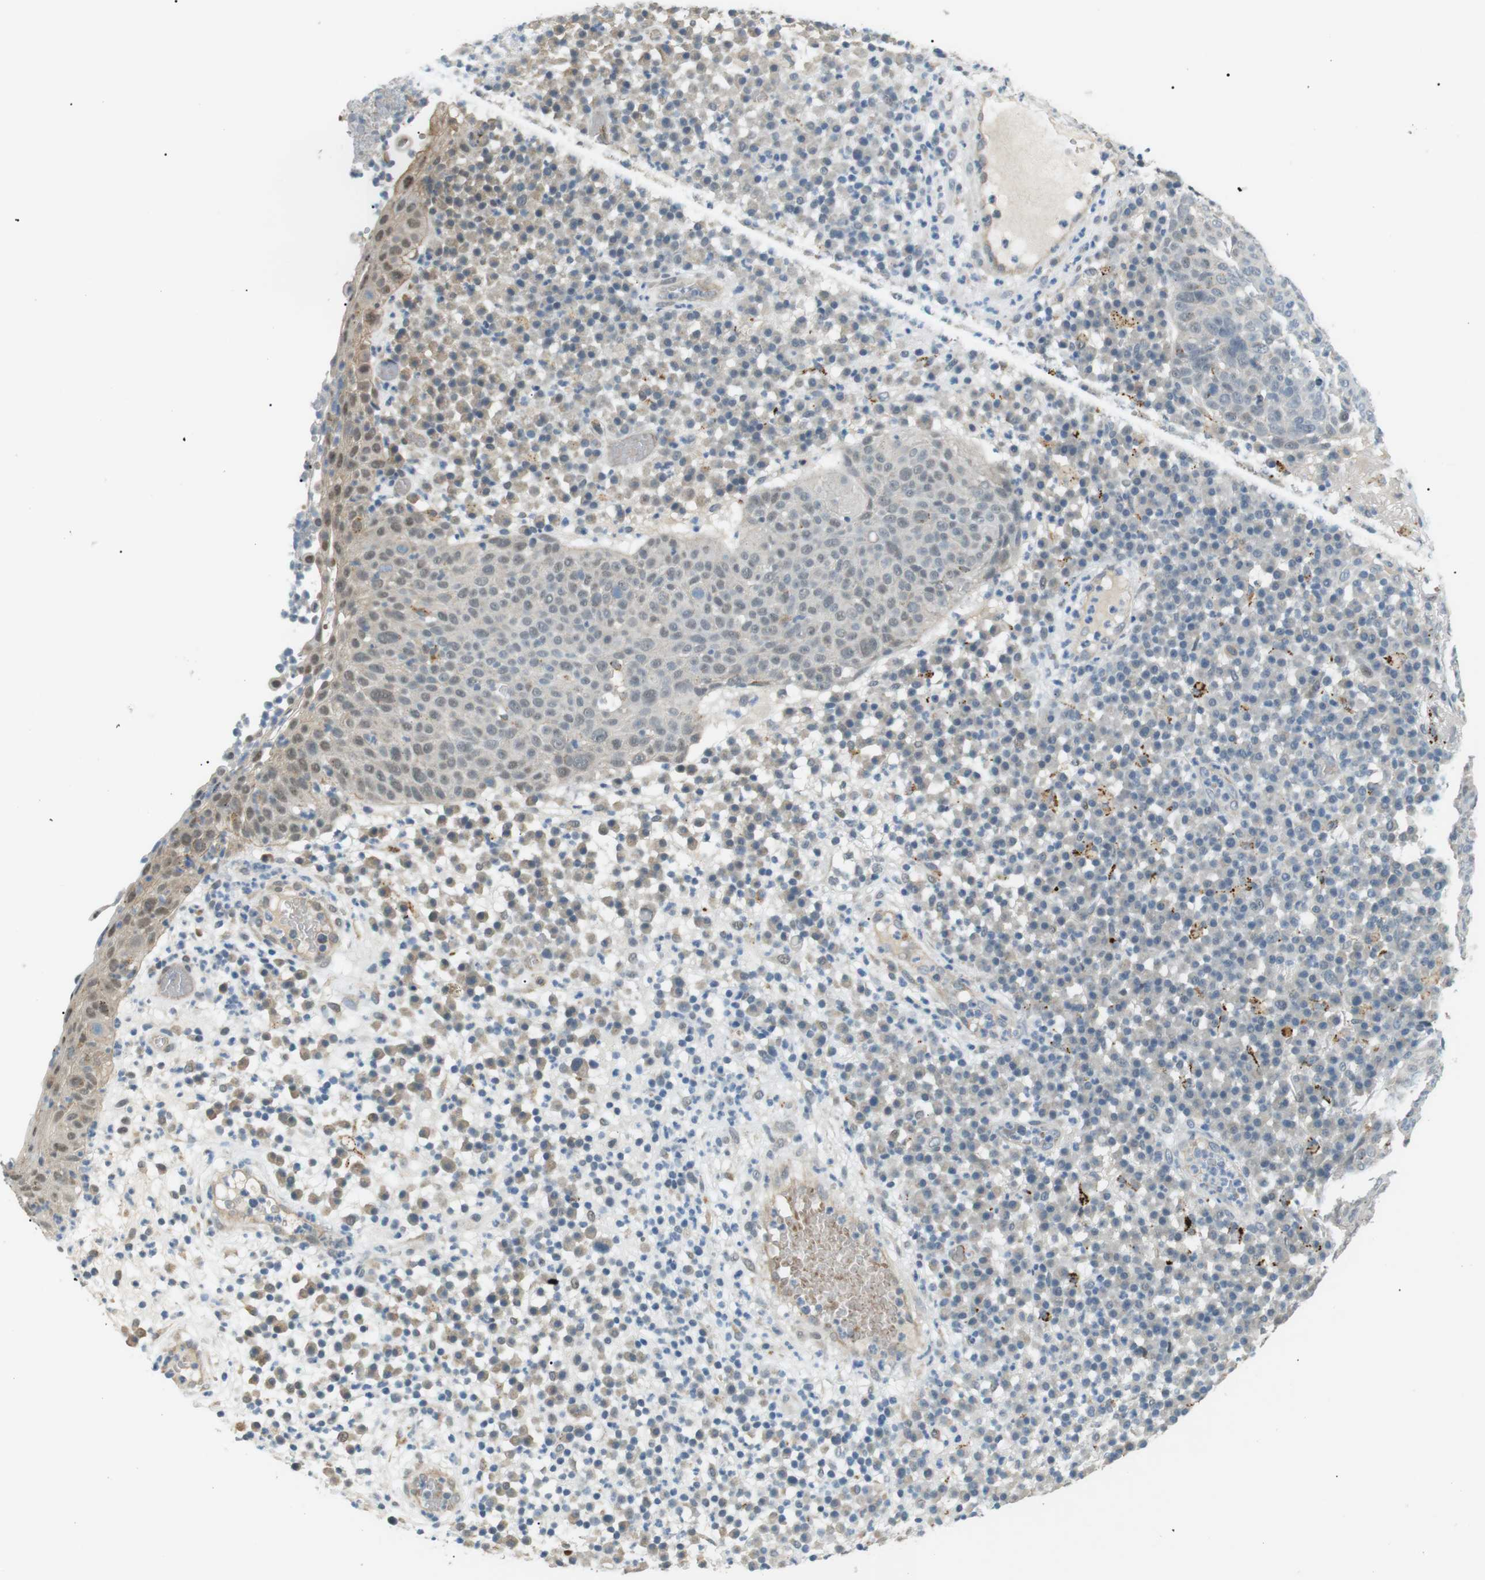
{"staining": {"intensity": "weak", "quantity": "<25%", "location": "cytoplasmic/membranous"}, "tissue": "skin cancer", "cell_type": "Tumor cells", "image_type": "cancer", "snomed": [{"axis": "morphology", "description": "Squamous cell carcinoma in situ, NOS"}, {"axis": "morphology", "description": "Squamous cell carcinoma, NOS"}, {"axis": "topography", "description": "Skin"}], "caption": "DAB (3,3'-diaminobenzidine) immunohistochemical staining of human skin cancer (squamous cell carcinoma in situ) exhibits no significant expression in tumor cells.", "gene": "B4GALNT2", "patient": {"sex": "male", "age": 93}}